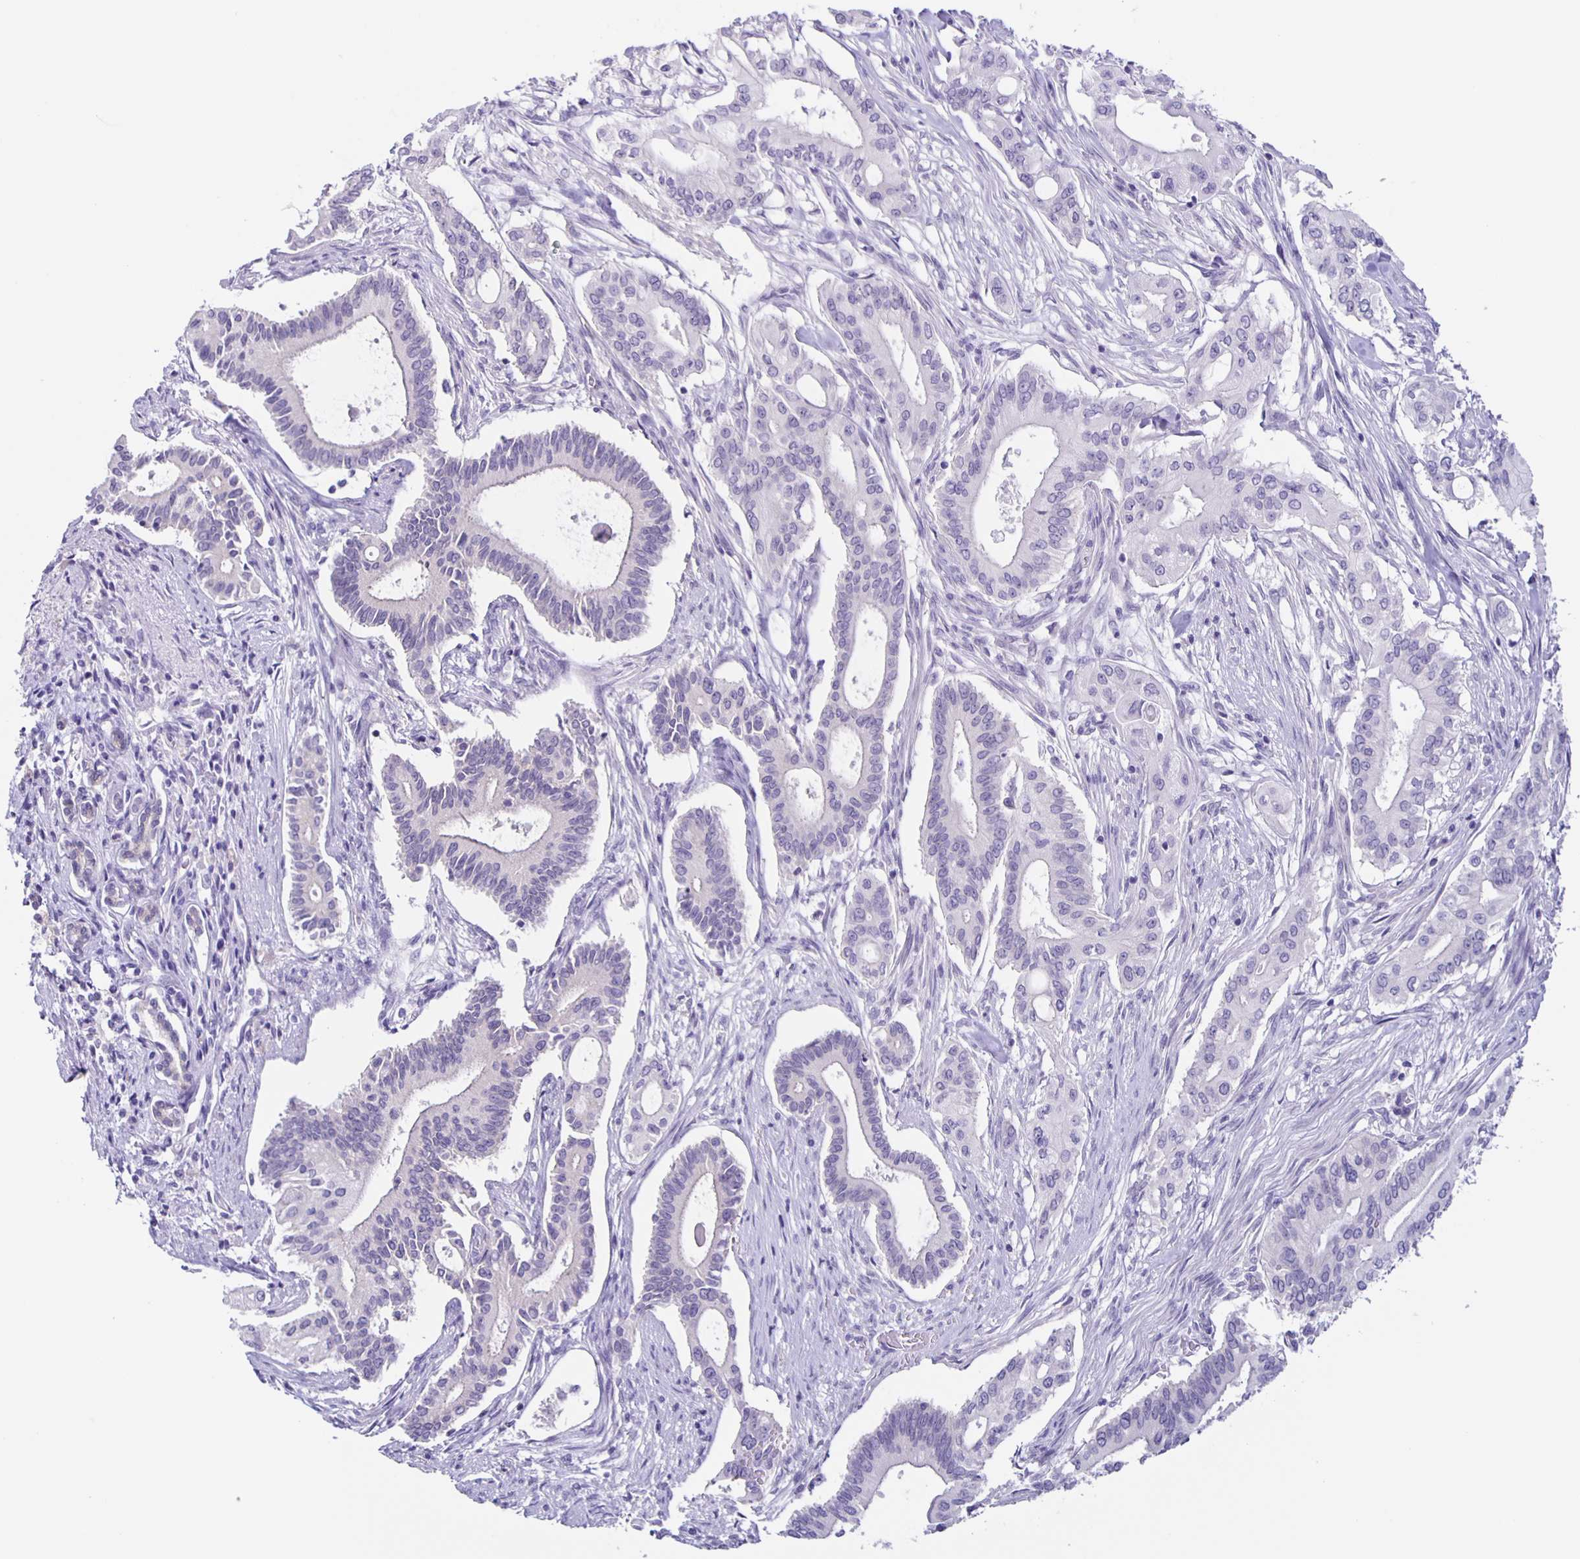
{"staining": {"intensity": "negative", "quantity": "none", "location": "none"}, "tissue": "pancreatic cancer", "cell_type": "Tumor cells", "image_type": "cancer", "snomed": [{"axis": "morphology", "description": "Adenocarcinoma, NOS"}, {"axis": "topography", "description": "Pancreas"}], "caption": "Immunohistochemical staining of human pancreatic adenocarcinoma demonstrates no significant positivity in tumor cells.", "gene": "SLC12A3", "patient": {"sex": "female", "age": 68}}